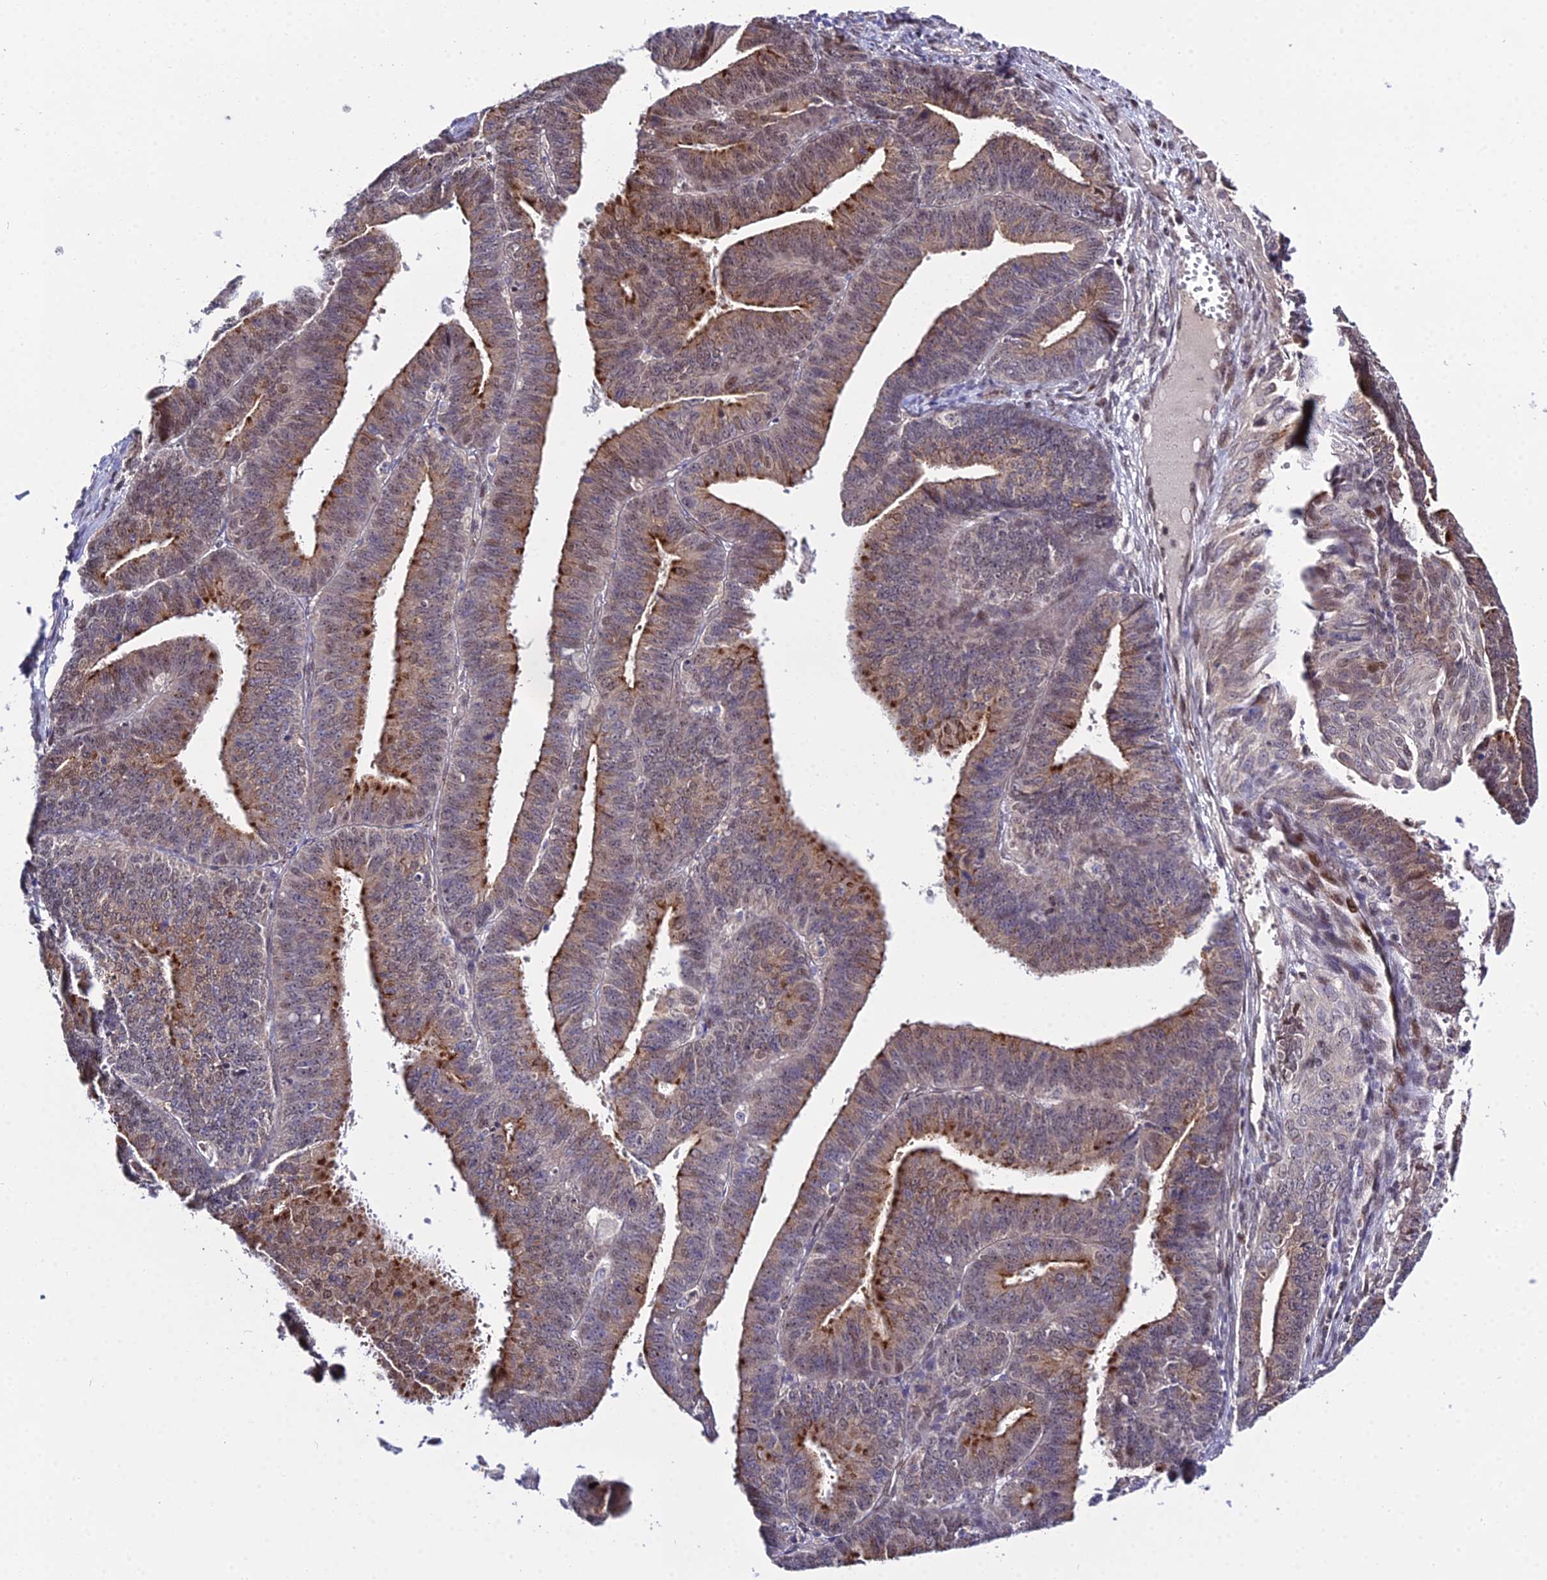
{"staining": {"intensity": "moderate", "quantity": "25%-75%", "location": "cytoplasmic/membranous"}, "tissue": "endometrial cancer", "cell_type": "Tumor cells", "image_type": "cancer", "snomed": [{"axis": "morphology", "description": "Adenocarcinoma, NOS"}, {"axis": "topography", "description": "Endometrium"}], "caption": "Protein expression by immunohistochemistry demonstrates moderate cytoplasmic/membranous expression in about 25%-75% of tumor cells in endometrial cancer.", "gene": "ARL2", "patient": {"sex": "female", "age": 73}}